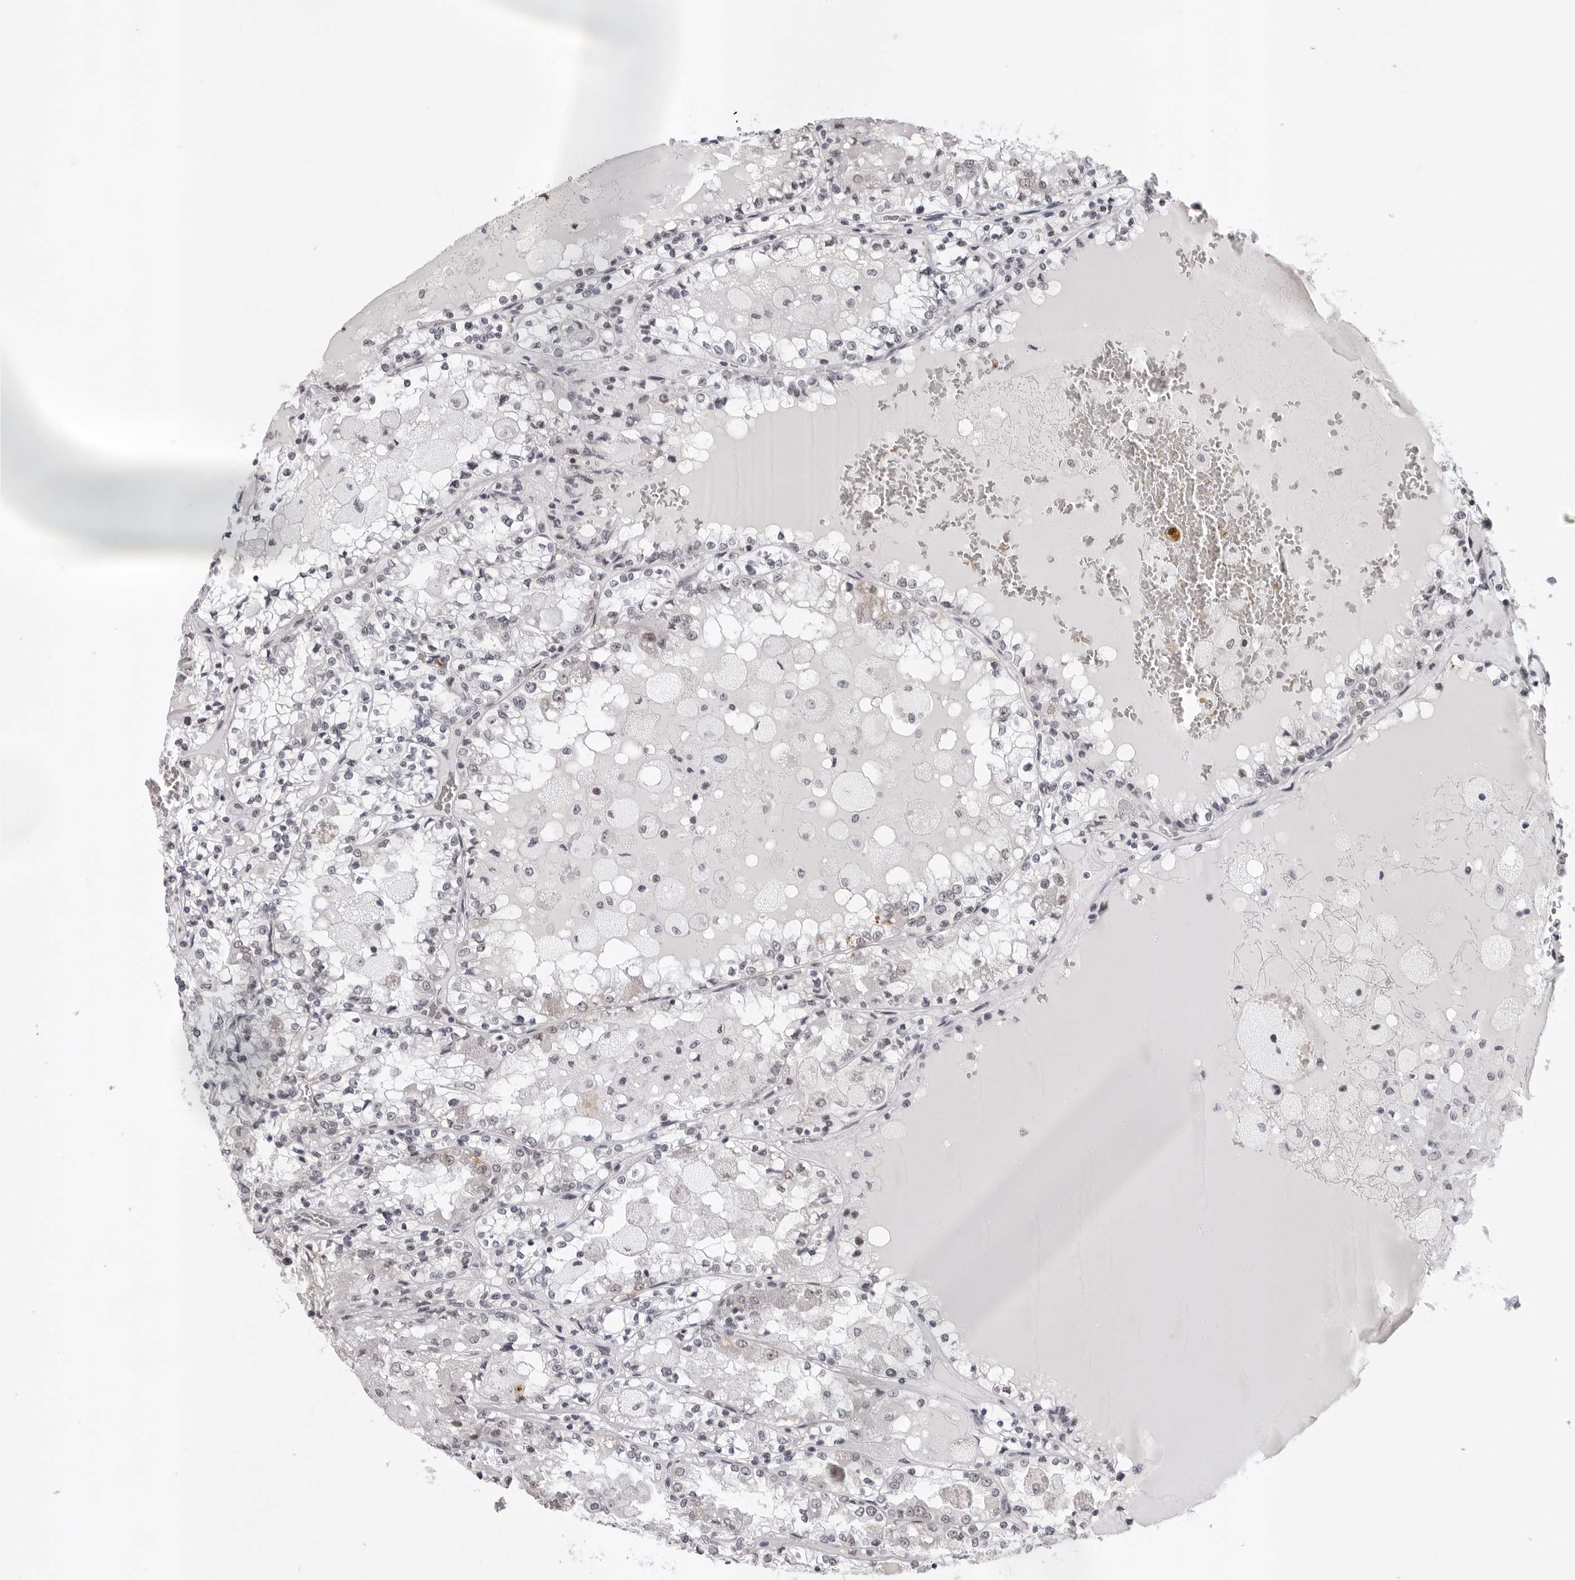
{"staining": {"intensity": "weak", "quantity": "25%-75%", "location": "nuclear"}, "tissue": "renal cancer", "cell_type": "Tumor cells", "image_type": "cancer", "snomed": [{"axis": "morphology", "description": "Adenocarcinoma, NOS"}, {"axis": "topography", "description": "Kidney"}], "caption": "Immunohistochemistry (IHC) image of human adenocarcinoma (renal) stained for a protein (brown), which reveals low levels of weak nuclear positivity in approximately 25%-75% of tumor cells.", "gene": "USP1", "patient": {"sex": "female", "age": 56}}